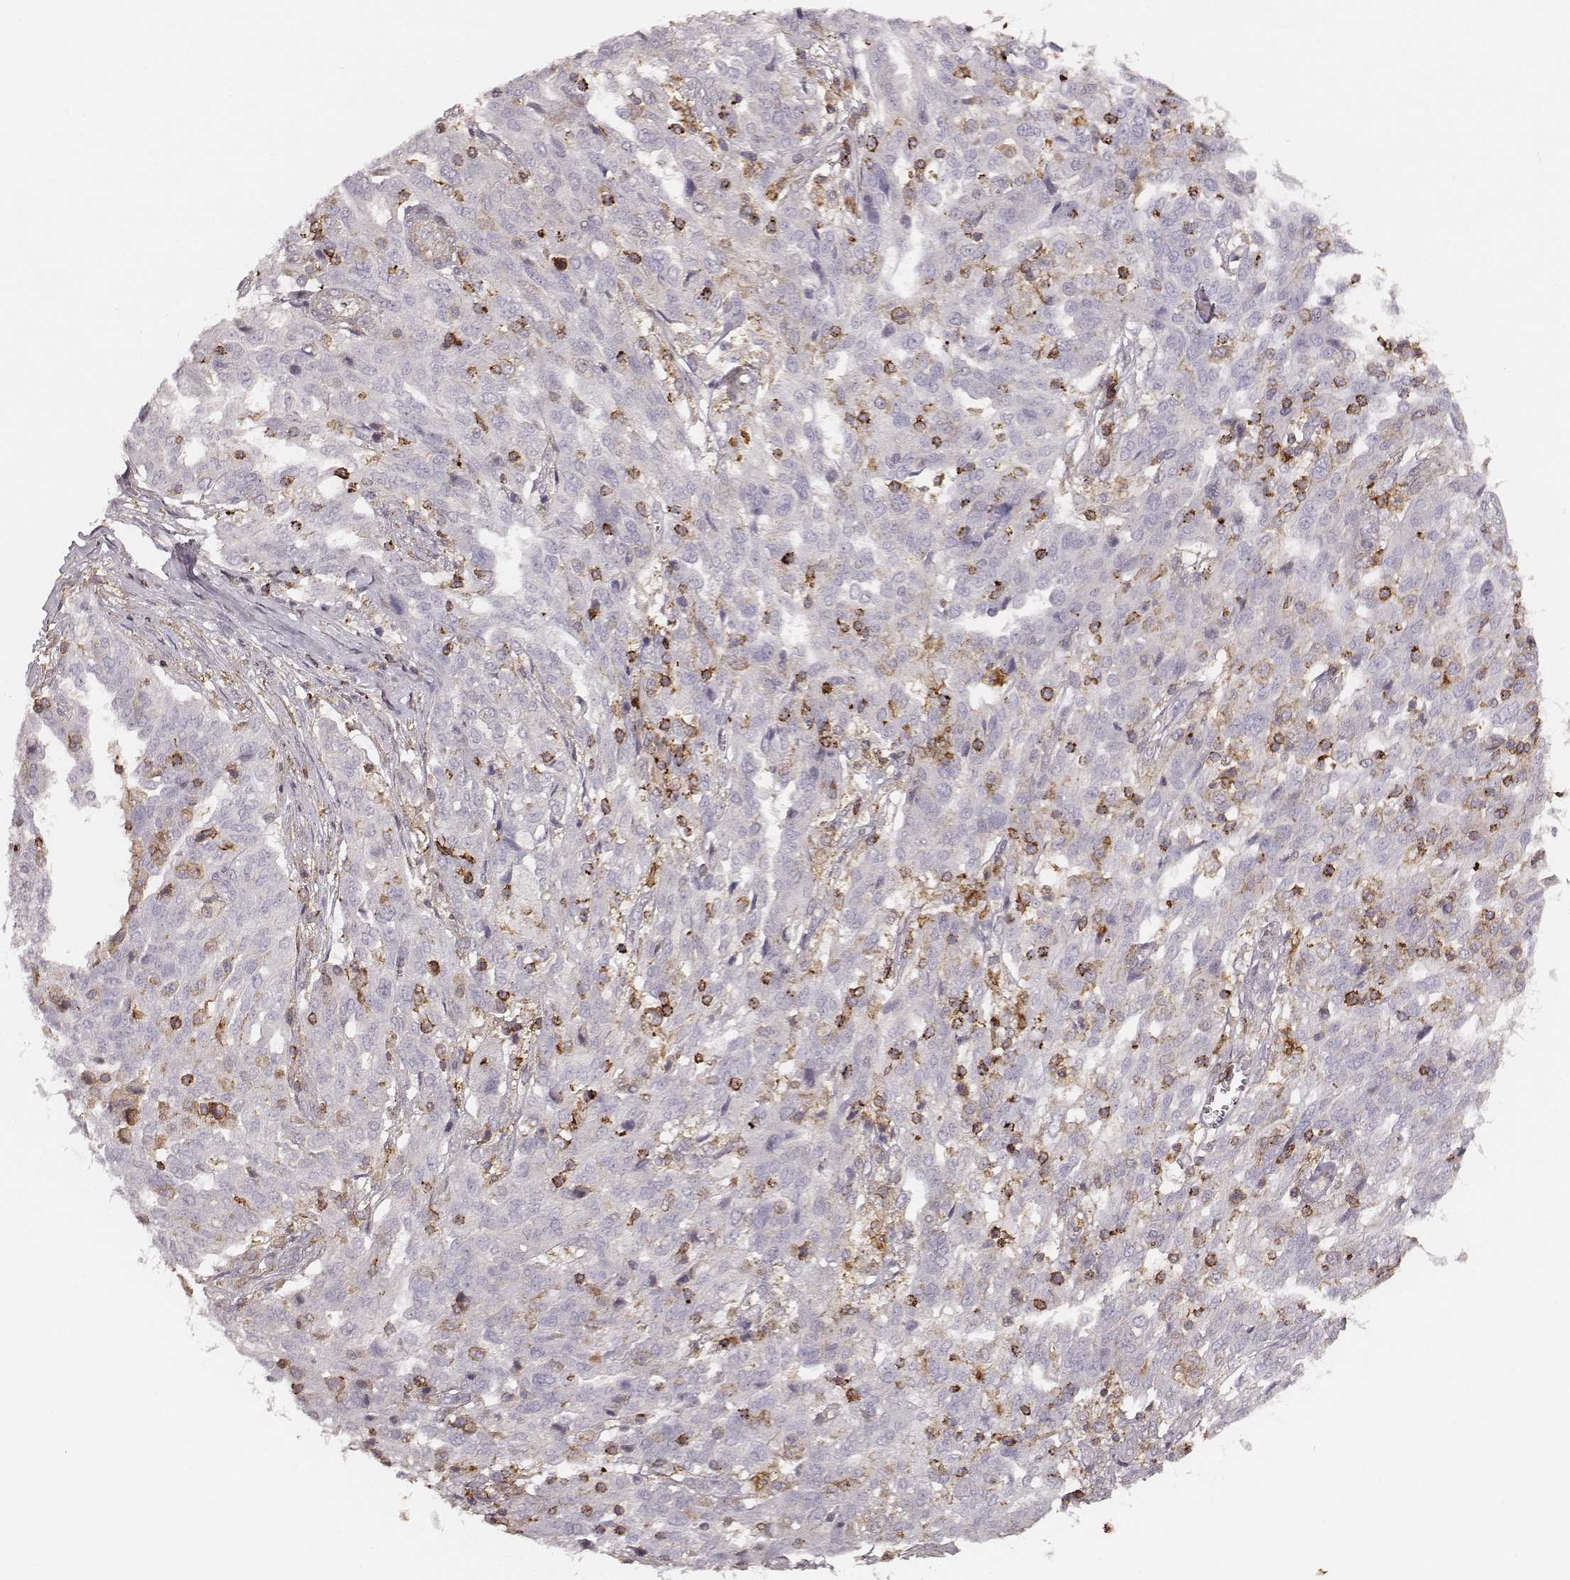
{"staining": {"intensity": "negative", "quantity": "none", "location": "none"}, "tissue": "ovarian cancer", "cell_type": "Tumor cells", "image_type": "cancer", "snomed": [{"axis": "morphology", "description": "Cystadenocarcinoma, serous, NOS"}, {"axis": "topography", "description": "Ovary"}], "caption": "The IHC photomicrograph has no significant positivity in tumor cells of ovarian cancer tissue.", "gene": "ZYX", "patient": {"sex": "female", "age": 67}}